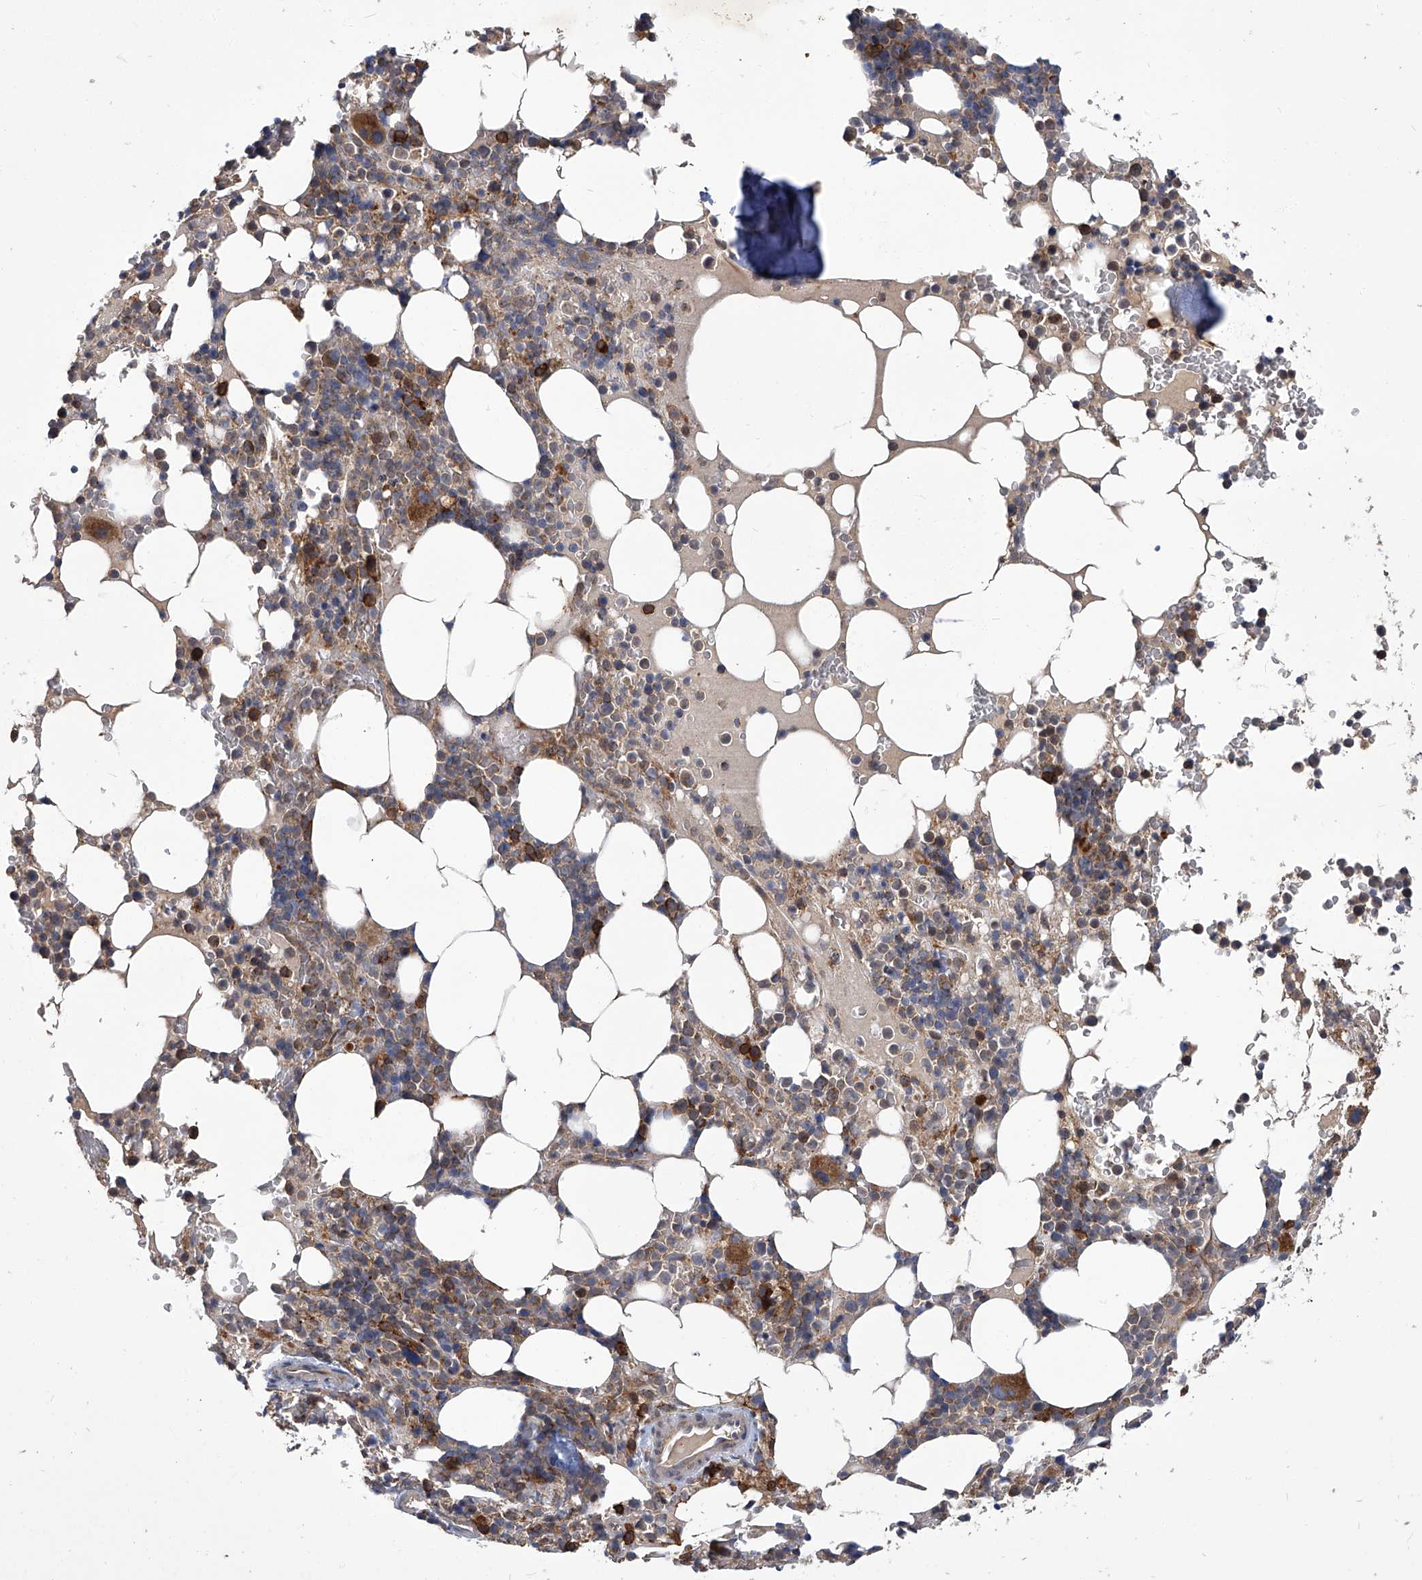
{"staining": {"intensity": "moderate", "quantity": "25%-75%", "location": "cytoplasmic/membranous"}, "tissue": "bone marrow", "cell_type": "Hematopoietic cells", "image_type": "normal", "snomed": [{"axis": "morphology", "description": "Normal tissue, NOS"}, {"axis": "topography", "description": "Bone marrow"}], "caption": "High-power microscopy captured an IHC histopathology image of normal bone marrow, revealing moderate cytoplasmic/membranous expression in about 25%-75% of hematopoietic cells.", "gene": "TNFRSF13B", "patient": {"sex": "male", "age": 58}}